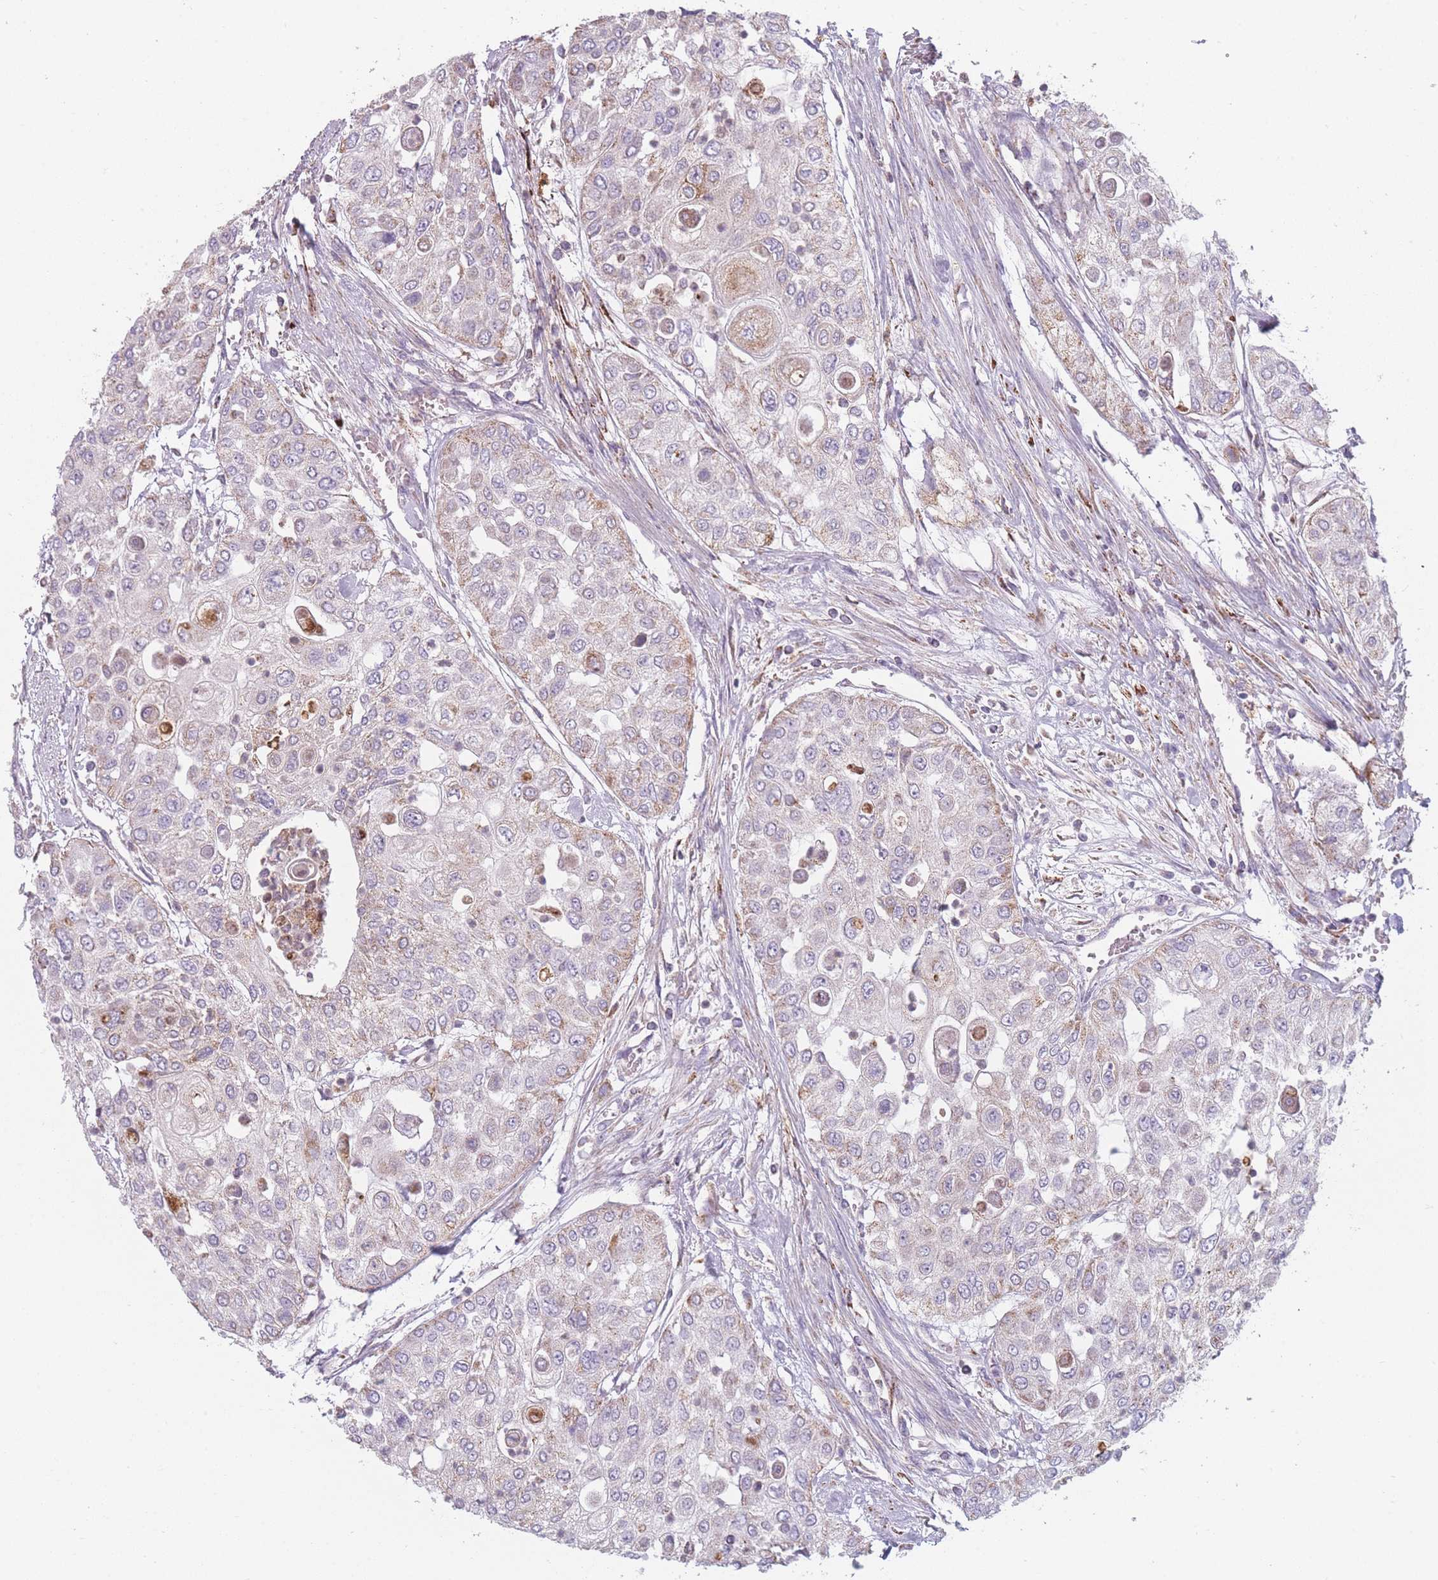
{"staining": {"intensity": "weak", "quantity": "25%-75%", "location": "cytoplasmic/membranous"}, "tissue": "urothelial cancer", "cell_type": "Tumor cells", "image_type": "cancer", "snomed": [{"axis": "morphology", "description": "Urothelial carcinoma, High grade"}, {"axis": "topography", "description": "Urinary bladder"}], "caption": "A low amount of weak cytoplasmic/membranous positivity is seen in approximately 25%-75% of tumor cells in high-grade urothelial carcinoma tissue. The protein is stained brown, and the nuclei are stained in blue (DAB IHC with brightfield microscopy, high magnification).", "gene": "PEX11B", "patient": {"sex": "female", "age": 79}}